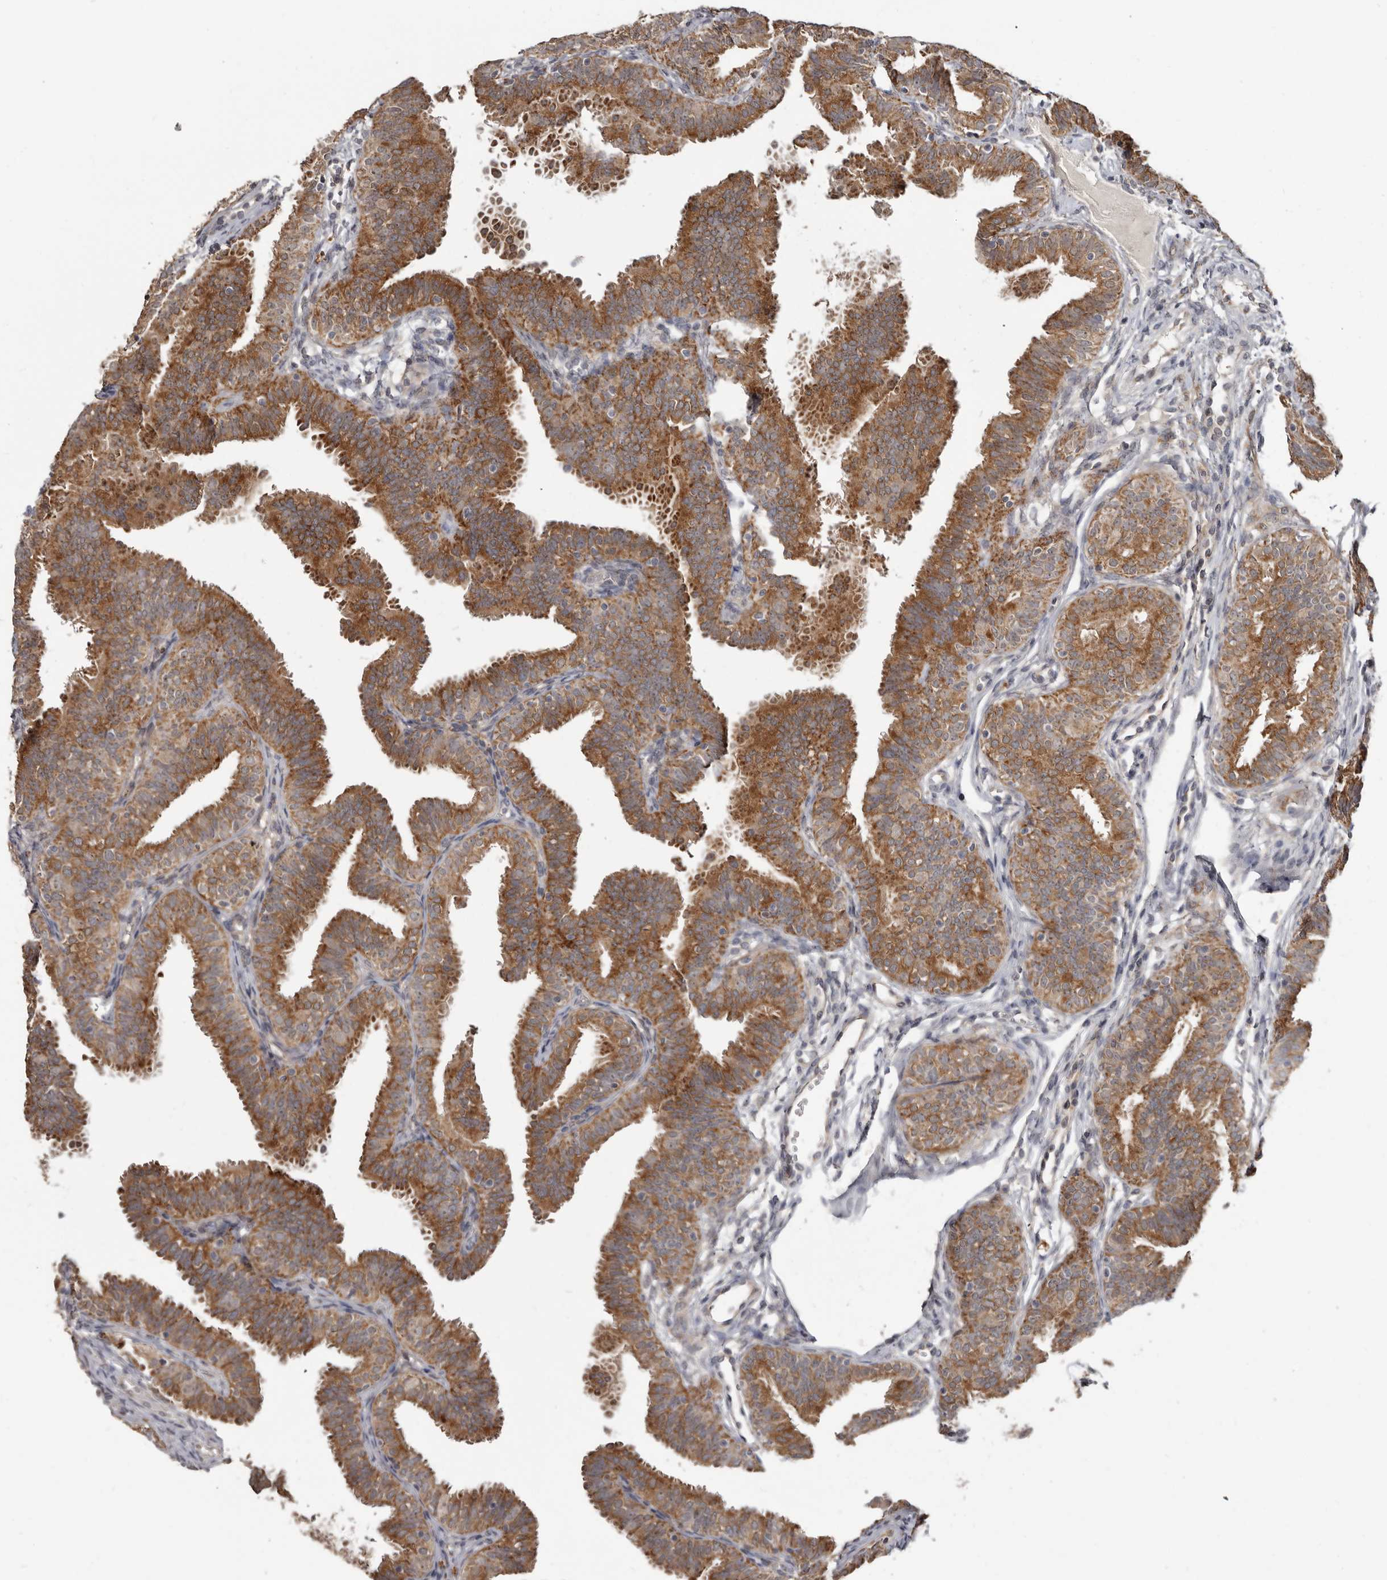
{"staining": {"intensity": "moderate", "quantity": ">75%", "location": "cytoplasmic/membranous"}, "tissue": "fallopian tube", "cell_type": "Glandular cells", "image_type": "normal", "snomed": [{"axis": "morphology", "description": "Normal tissue, NOS"}, {"axis": "topography", "description": "Fallopian tube"}], "caption": "Fallopian tube stained with DAB immunohistochemistry reveals medium levels of moderate cytoplasmic/membranous staining in about >75% of glandular cells.", "gene": "BAD", "patient": {"sex": "female", "age": 35}}